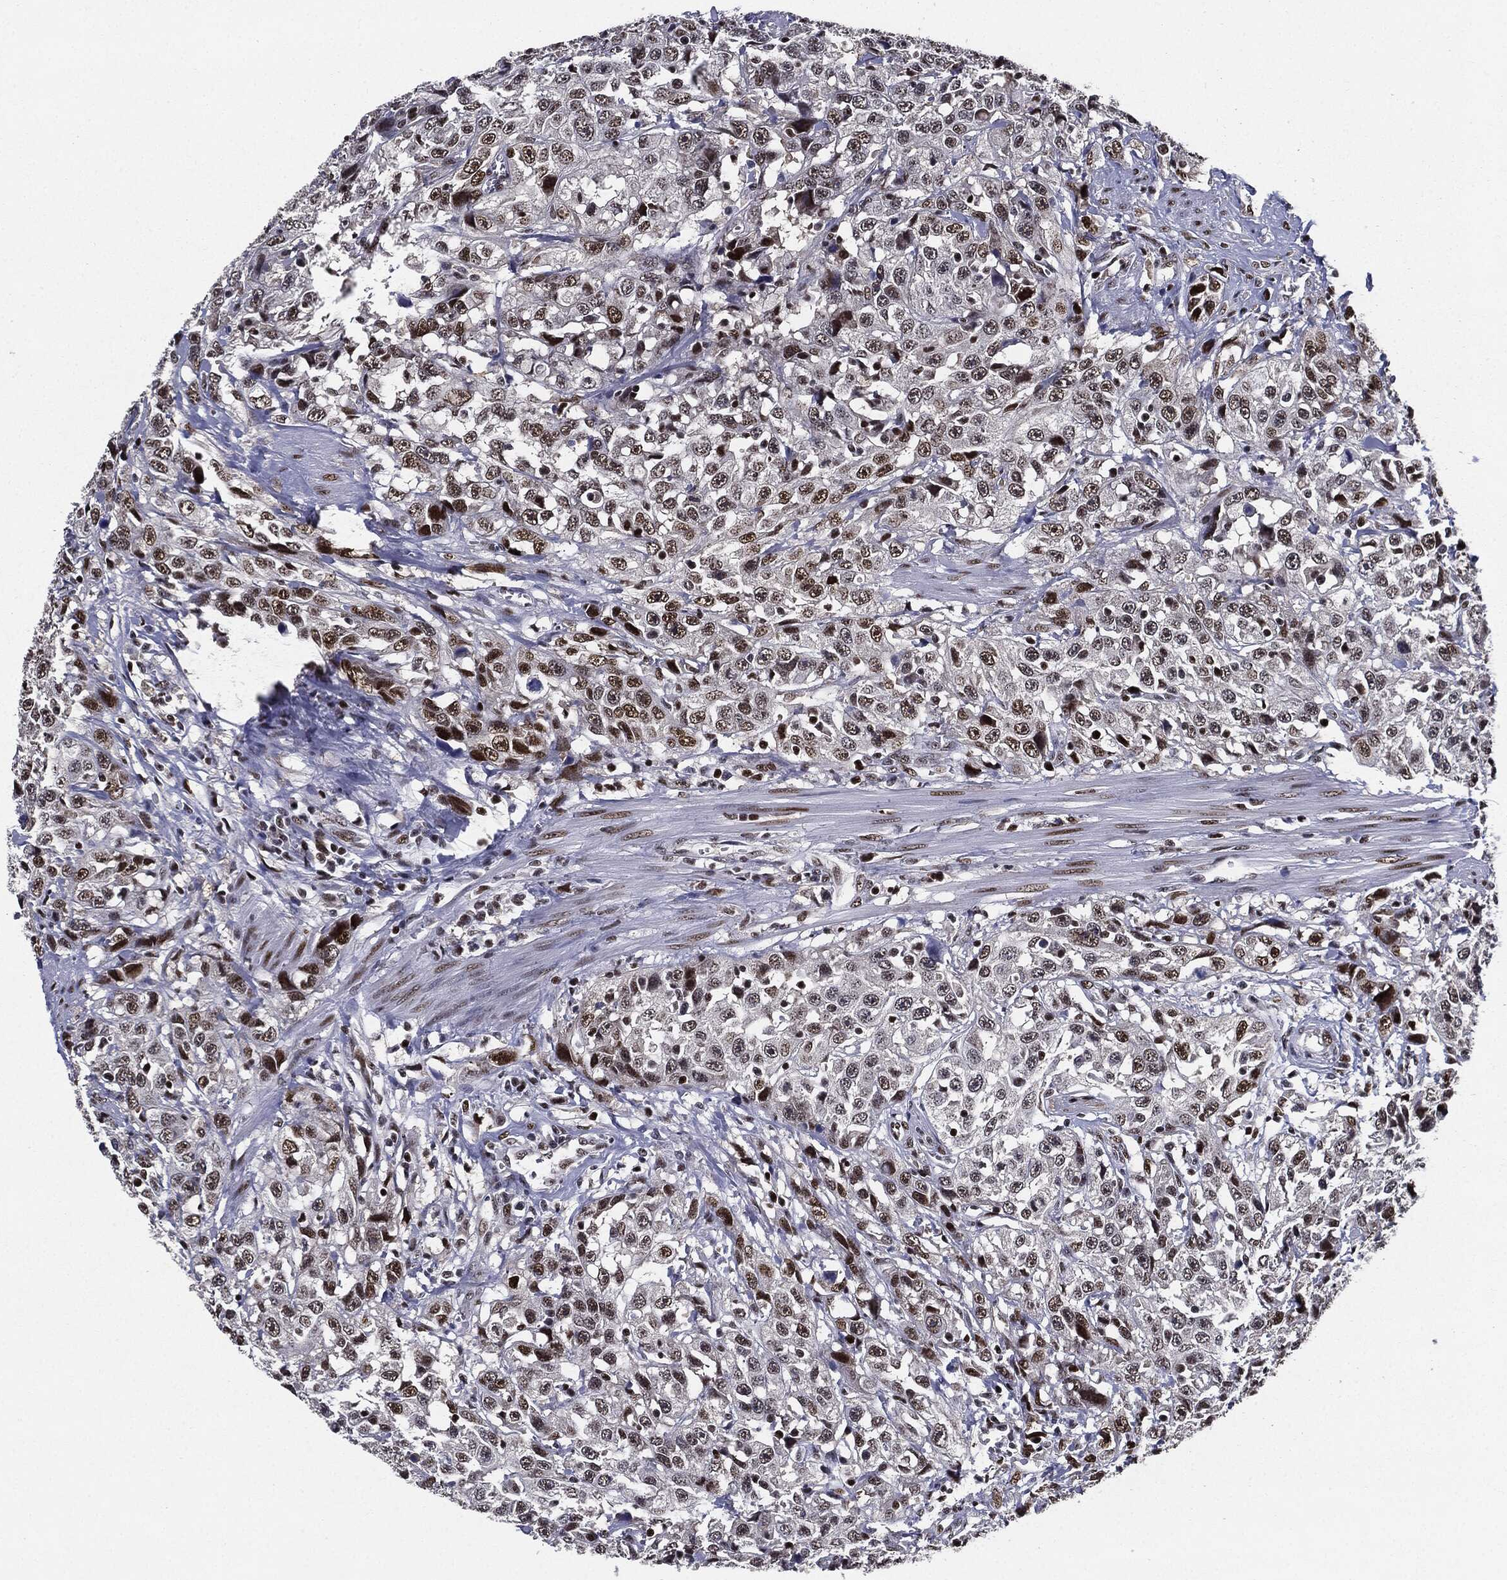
{"staining": {"intensity": "strong", "quantity": "<25%", "location": "nuclear"}, "tissue": "urothelial cancer", "cell_type": "Tumor cells", "image_type": "cancer", "snomed": [{"axis": "morphology", "description": "Urothelial carcinoma, NOS"}, {"axis": "morphology", "description": "Urothelial carcinoma, High grade"}, {"axis": "topography", "description": "Urinary bladder"}], "caption": "Immunohistochemistry micrograph of human transitional cell carcinoma stained for a protein (brown), which exhibits medium levels of strong nuclear positivity in approximately <25% of tumor cells.", "gene": "JUN", "patient": {"sex": "female", "age": 73}}